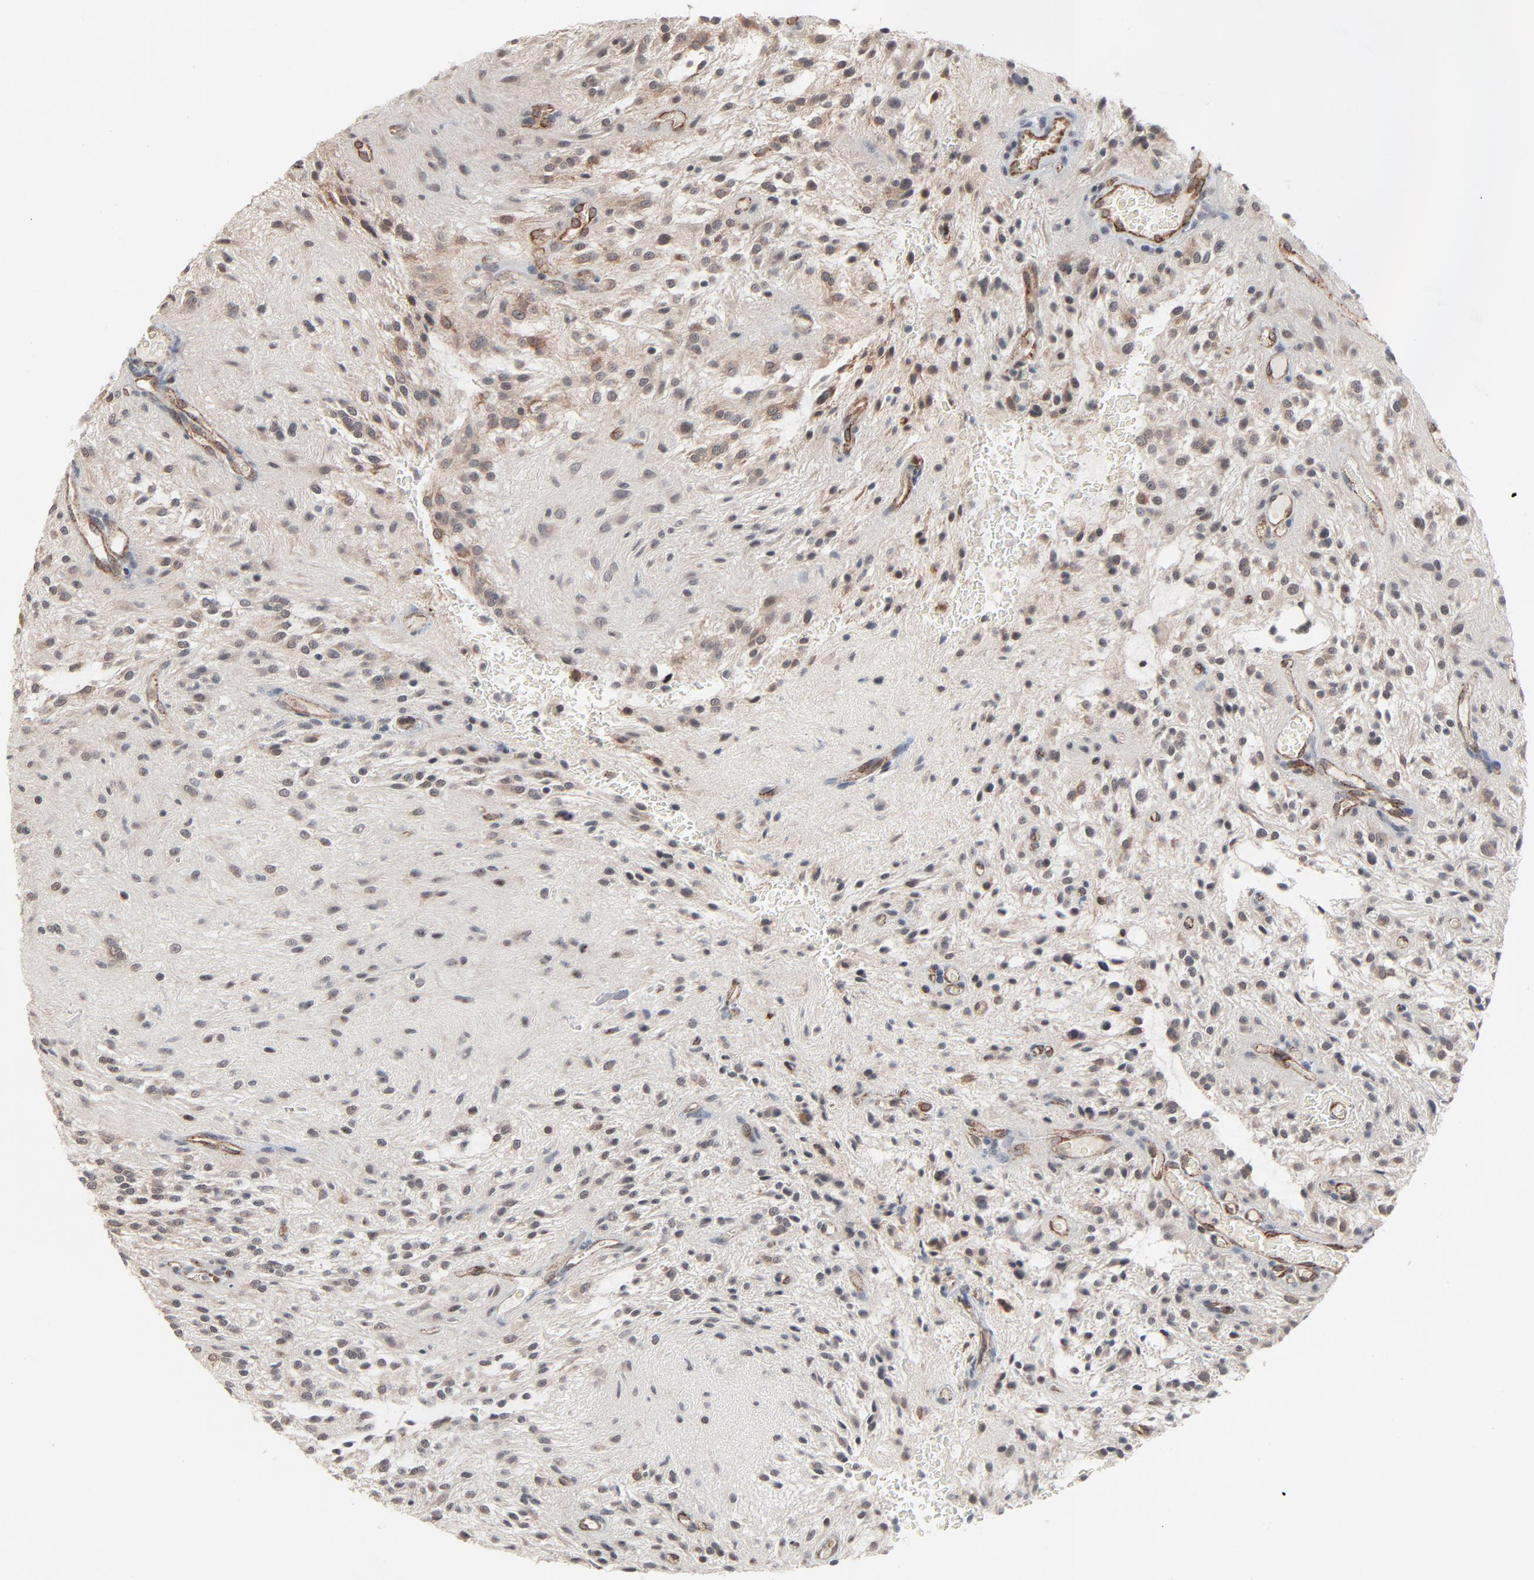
{"staining": {"intensity": "negative", "quantity": "none", "location": "none"}, "tissue": "glioma", "cell_type": "Tumor cells", "image_type": "cancer", "snomed": [{"axis": "morphology", "description": "Glioma, malignant, NOS"}, {"axis": "topography", "description": "Cerebellum"}], "caption": "The IHC photomicrograph has no significant staining in tumor cells of glioma (malignant) tissue.", "gene": "ITPR3", "patient": {"sex": "female", "age": 10}}